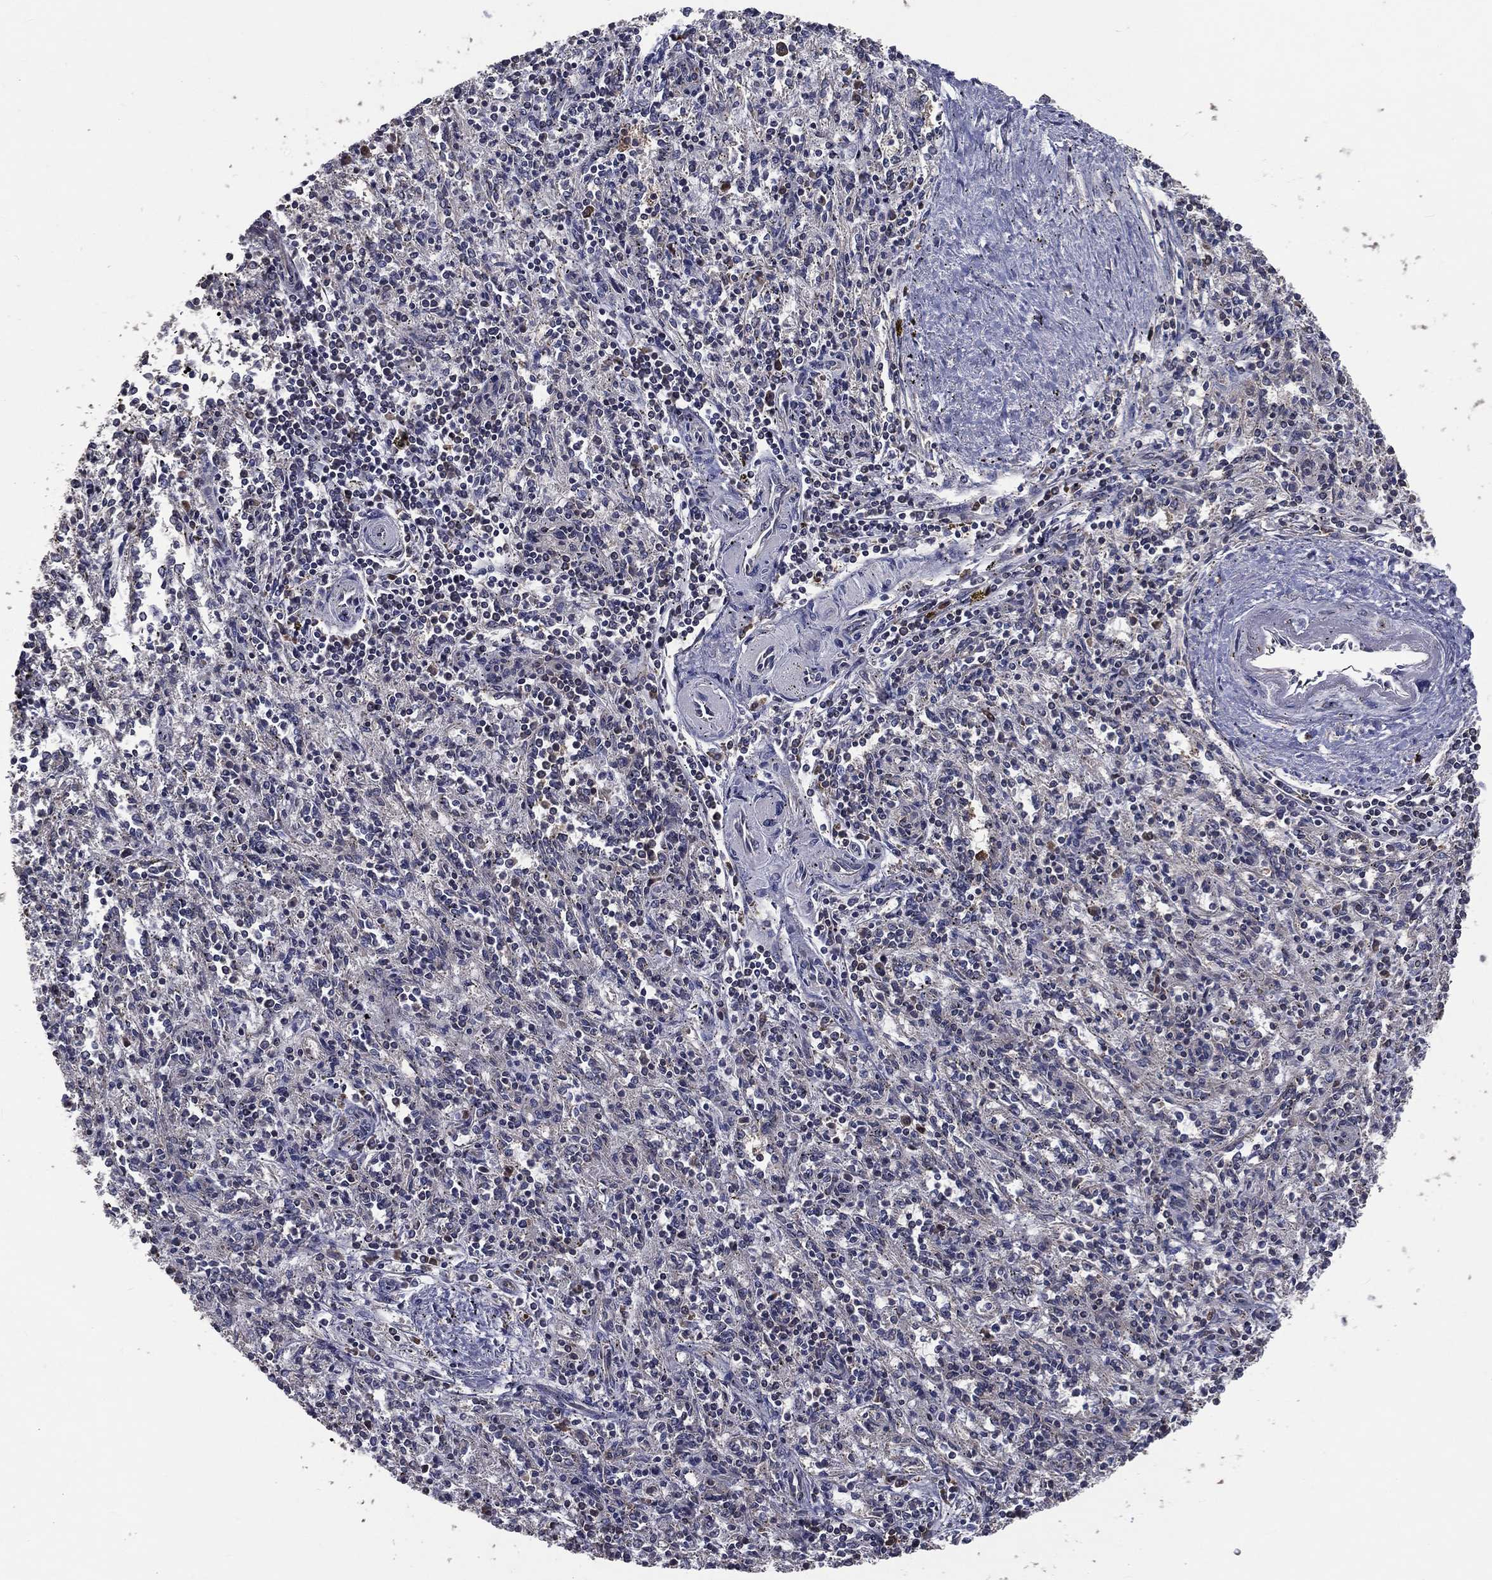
{"staining": {"intensity": "strong", "quantity": "<25%", "location": "cytoplasmic/membranous"}, "tissue": "spleen", "cell_type": "Cells in red pulp", "image_type": "normal", "snomed": [{"axis": "morphology", "description": "Normal tissue, NOS"}, {"axis": "topography", "description": "Spleen"}], "caption": "The image displays staining of normal spleen, revealing strong cytoplasmic/membranous protein positivity (brown color) within cells in red pulp.", "gene": "SARS1", "patient": {"sex": "male", "age": 69}}